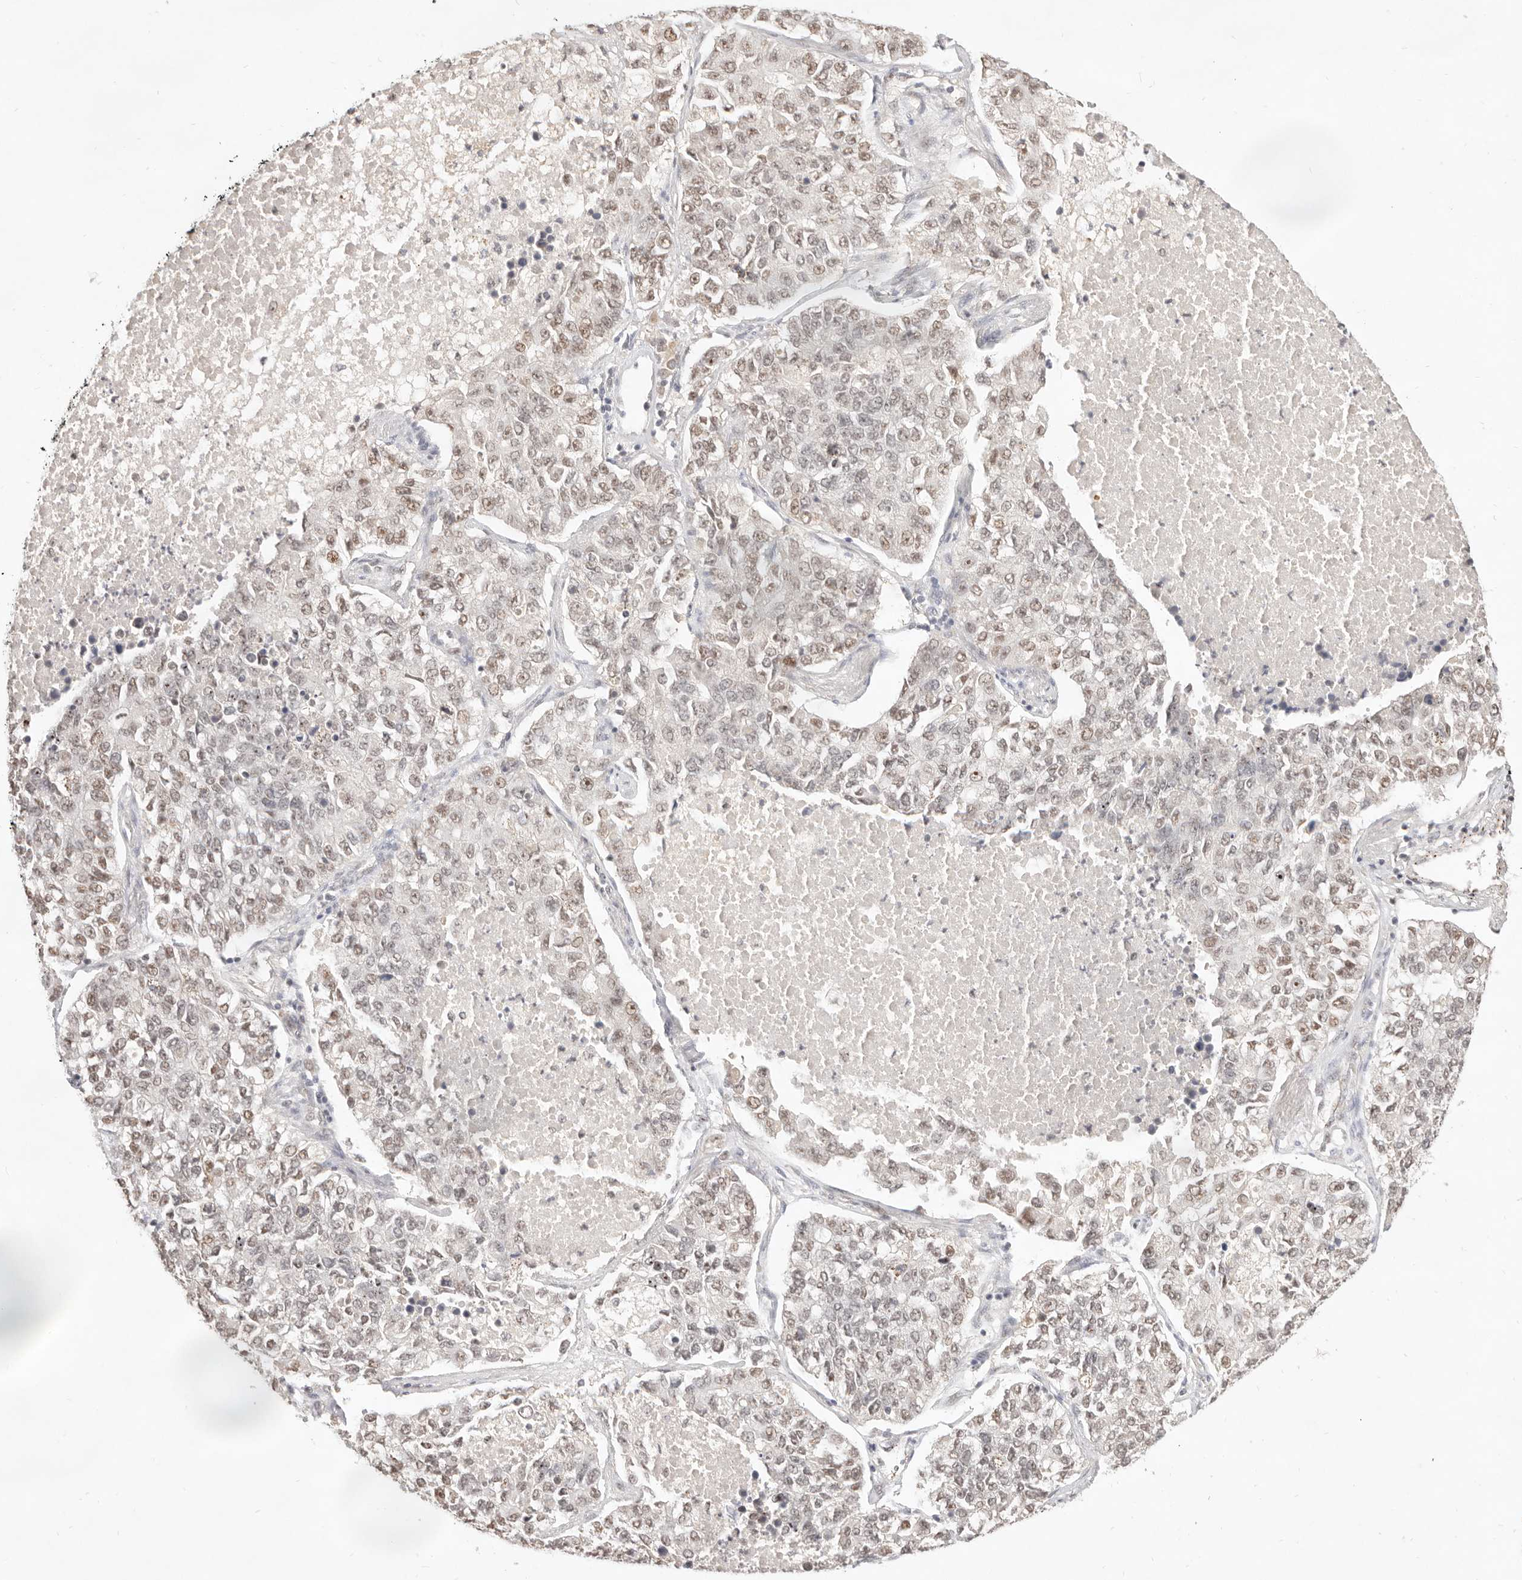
{"staining": {"intensity": "moderate", "quantity": ">75%", "location": "nuclear"}, "tissue": "lung cancer", "cell_type": "Tumor cells", "image_type": "cancer", "snomed": [{"axis": "morphology", "description": "Adenocarcinoma, NOS"}, {"axis": "topography", "description": "Lung"}], "caption": "Immunohistochemistry of adenocarcinoma (lung) displays medium levels of moderate nuclear expression in approximately >75% of tumor cells.", "gene": "MEP1A", "patient": {"sex": "male", "age": 49}}